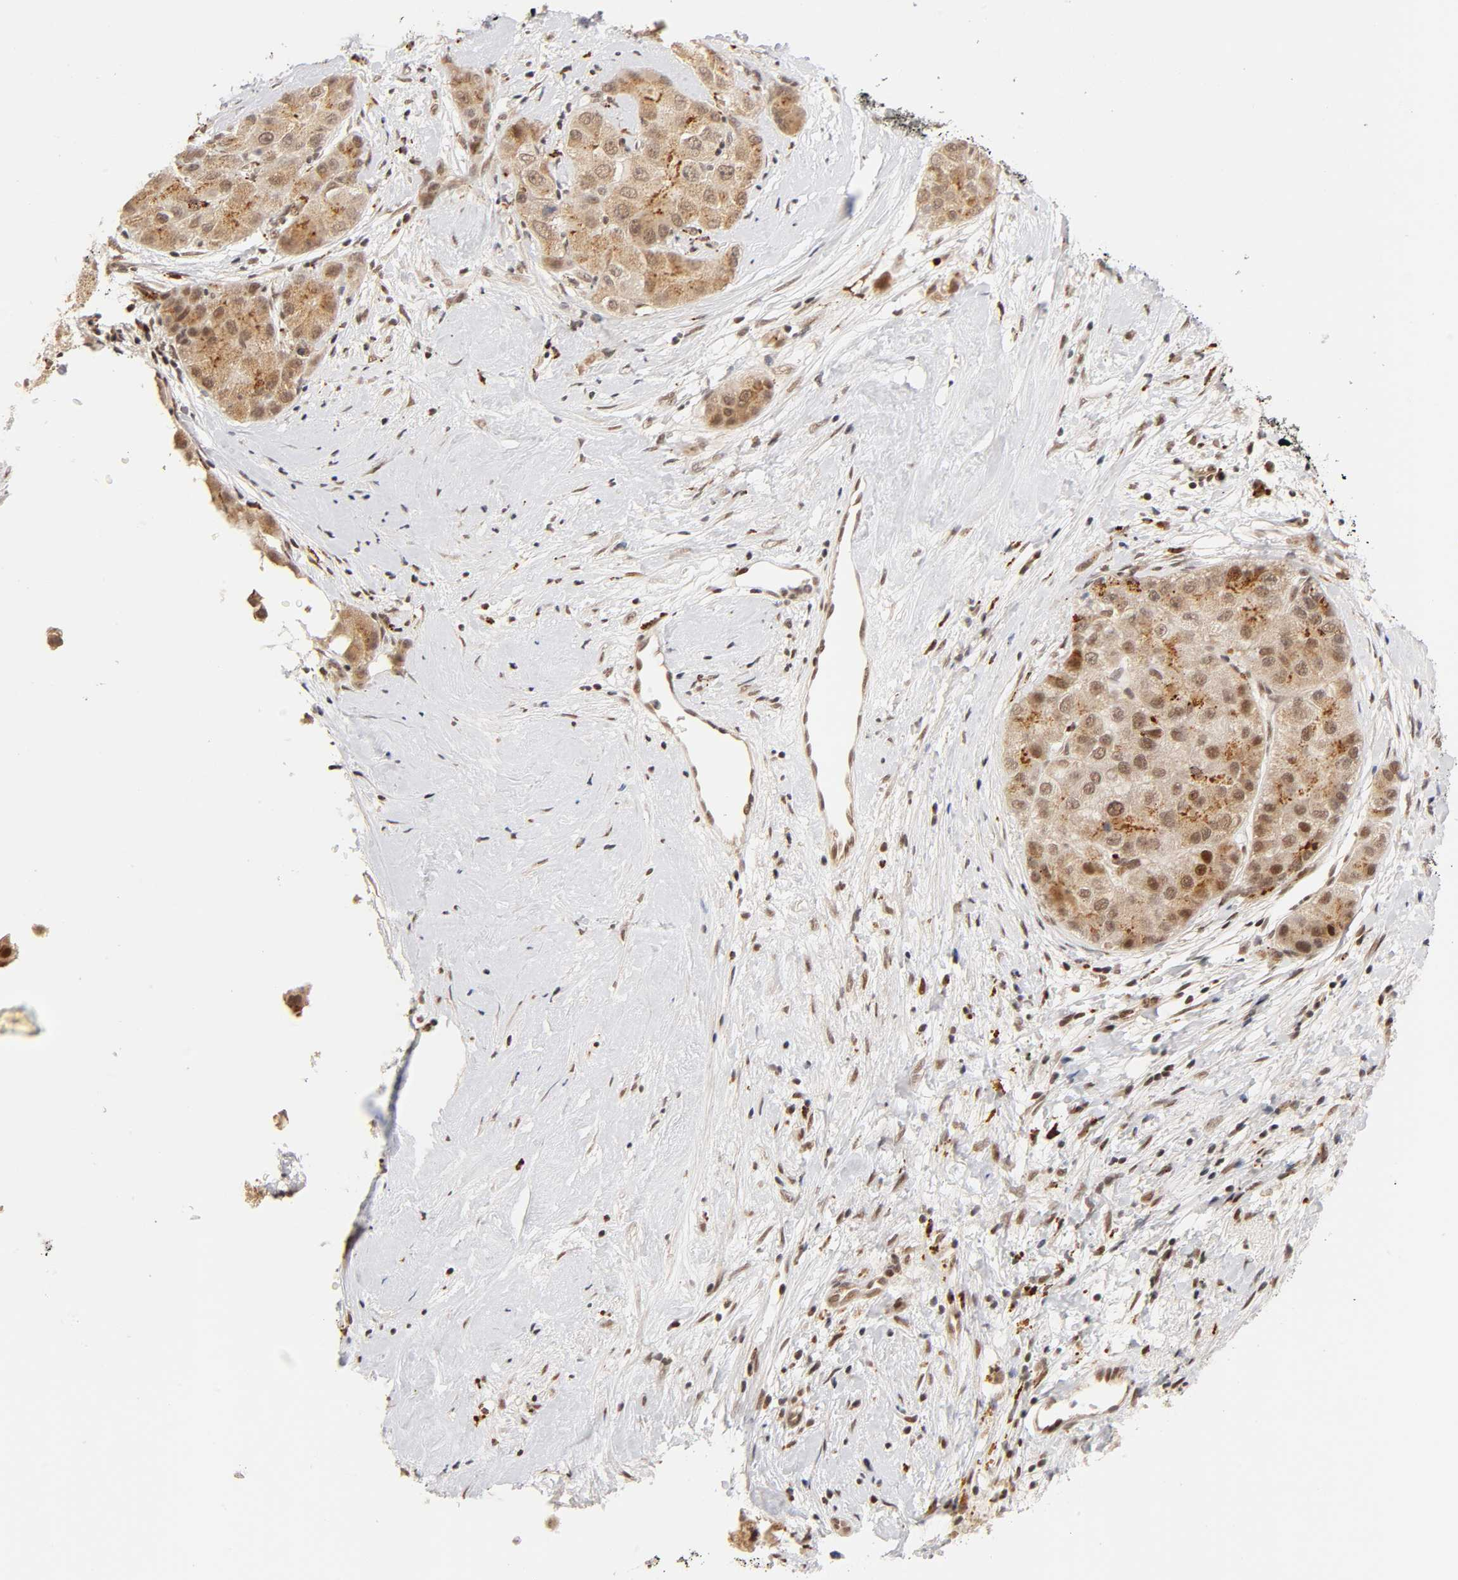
{"staining": {"intensity": "moderate", "quantity": ">75%", "location": "cytoplasmic/membranous,nuclear"}, "tissue": "liver cancer", "cell_type": "Tumor cells", "image_type": "cancer", "snomed": [{"axis": "morphology", "description": "Carcinoma, Hepatocellular, NOS"}, {"axis": "topography", "description": "Liver"}], "caption": "Brown immunohistochemical staining in liver cancer exhibits moderate cytoplasmic/membranous and nuclear positivity in approximately >75% of tumor cells.", "gene": "TAF10", "patient": {"sex": "male", "age": 80}}